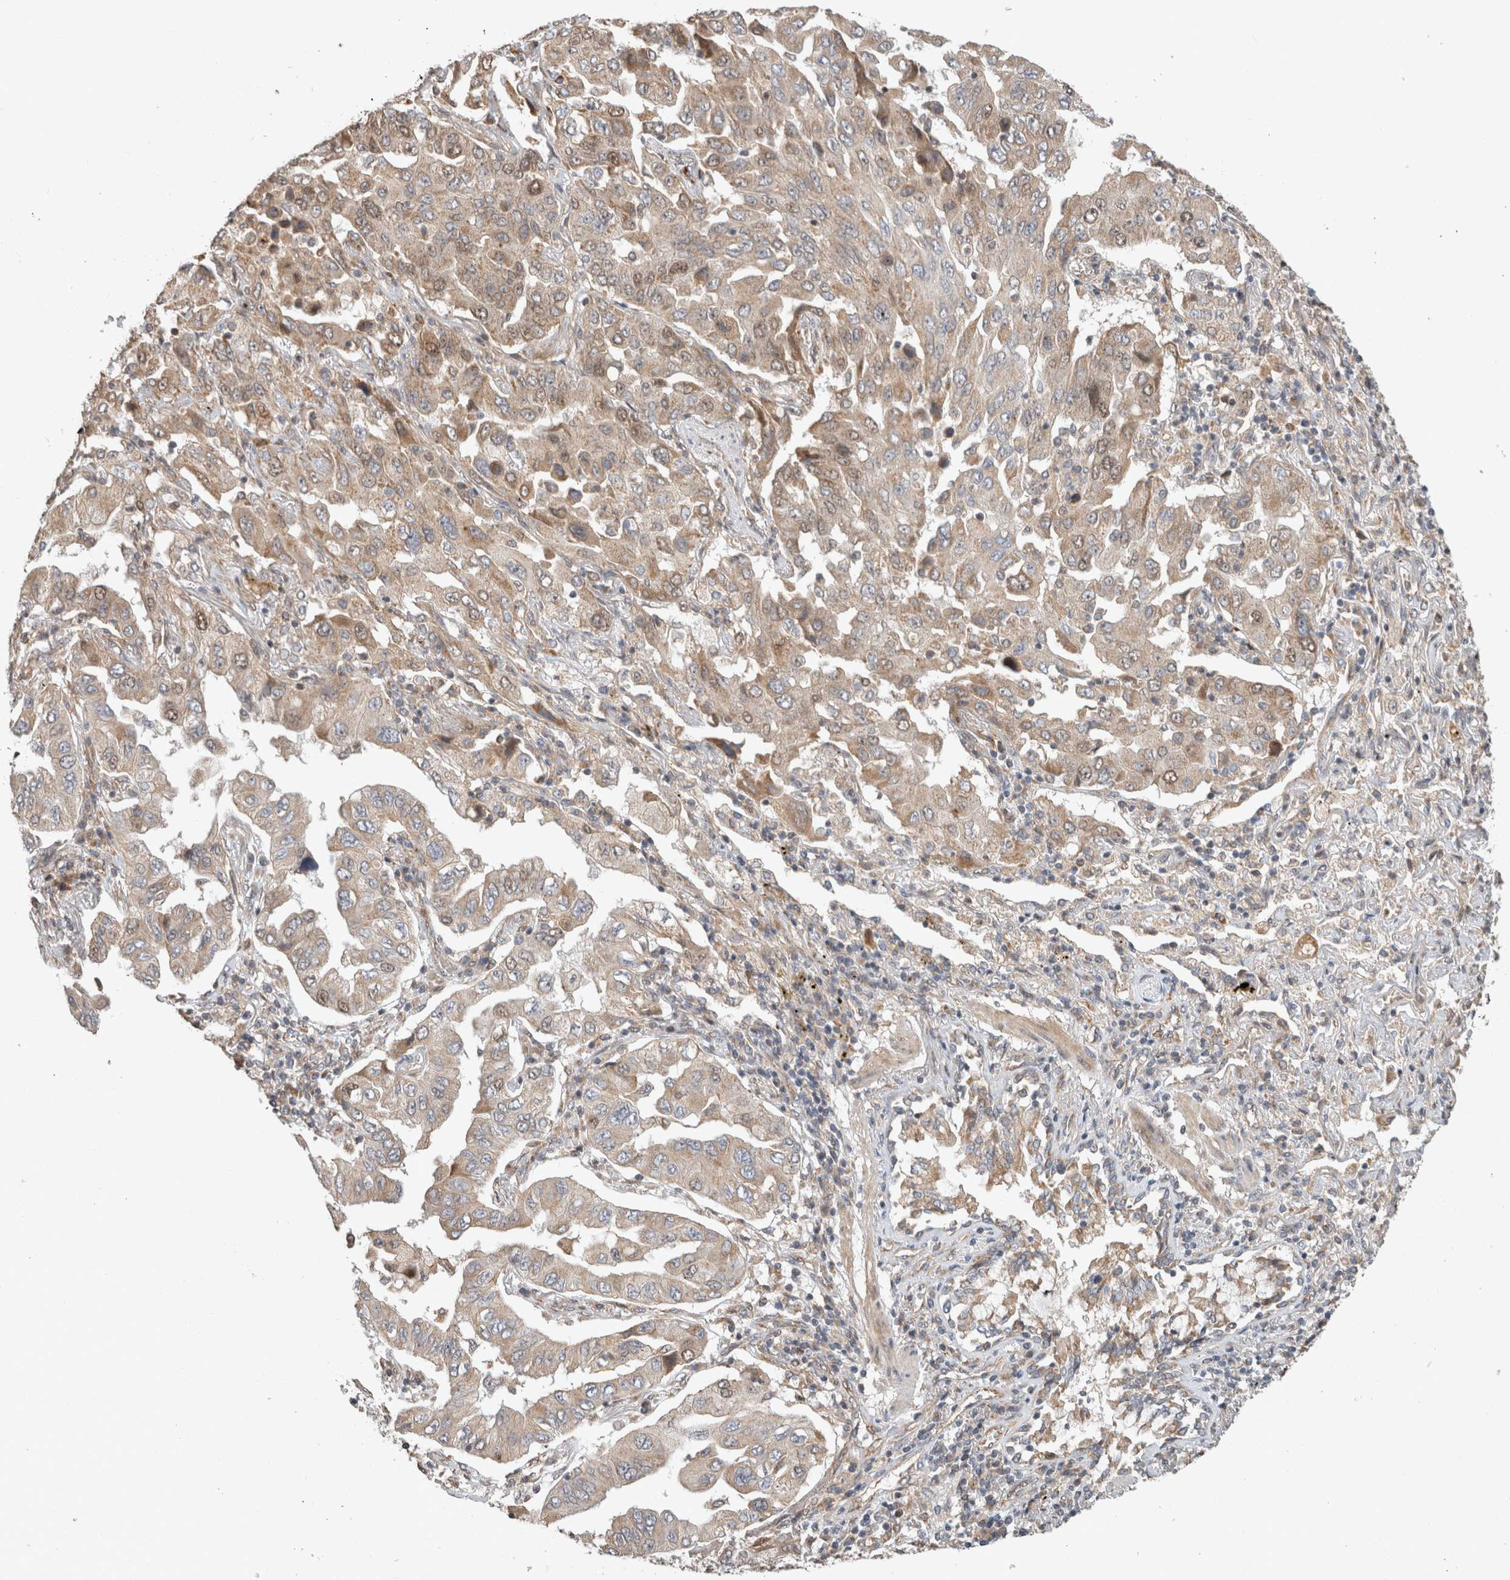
{"staining": {"intensity": "weak", "quantity": ">75%", "location": "cytoplasmic/membranous"}, "tissue": "lung cancer", "cell_type": "Tumor cells", "image_type": "cancer", "snomed": [{"axis": "morphology", "description": "Adenocarcinoma, NOS"}, {"axis": "topography", "description": "Lung"}], "caption": "Immunohistochemistry (DAB) staining of lung cancer reveals weak cytoplasmic/membranous protein expression in about >75% of tumor cells.", "gene": "GINS4", "patient": {"sex": "female", "age": 65}}